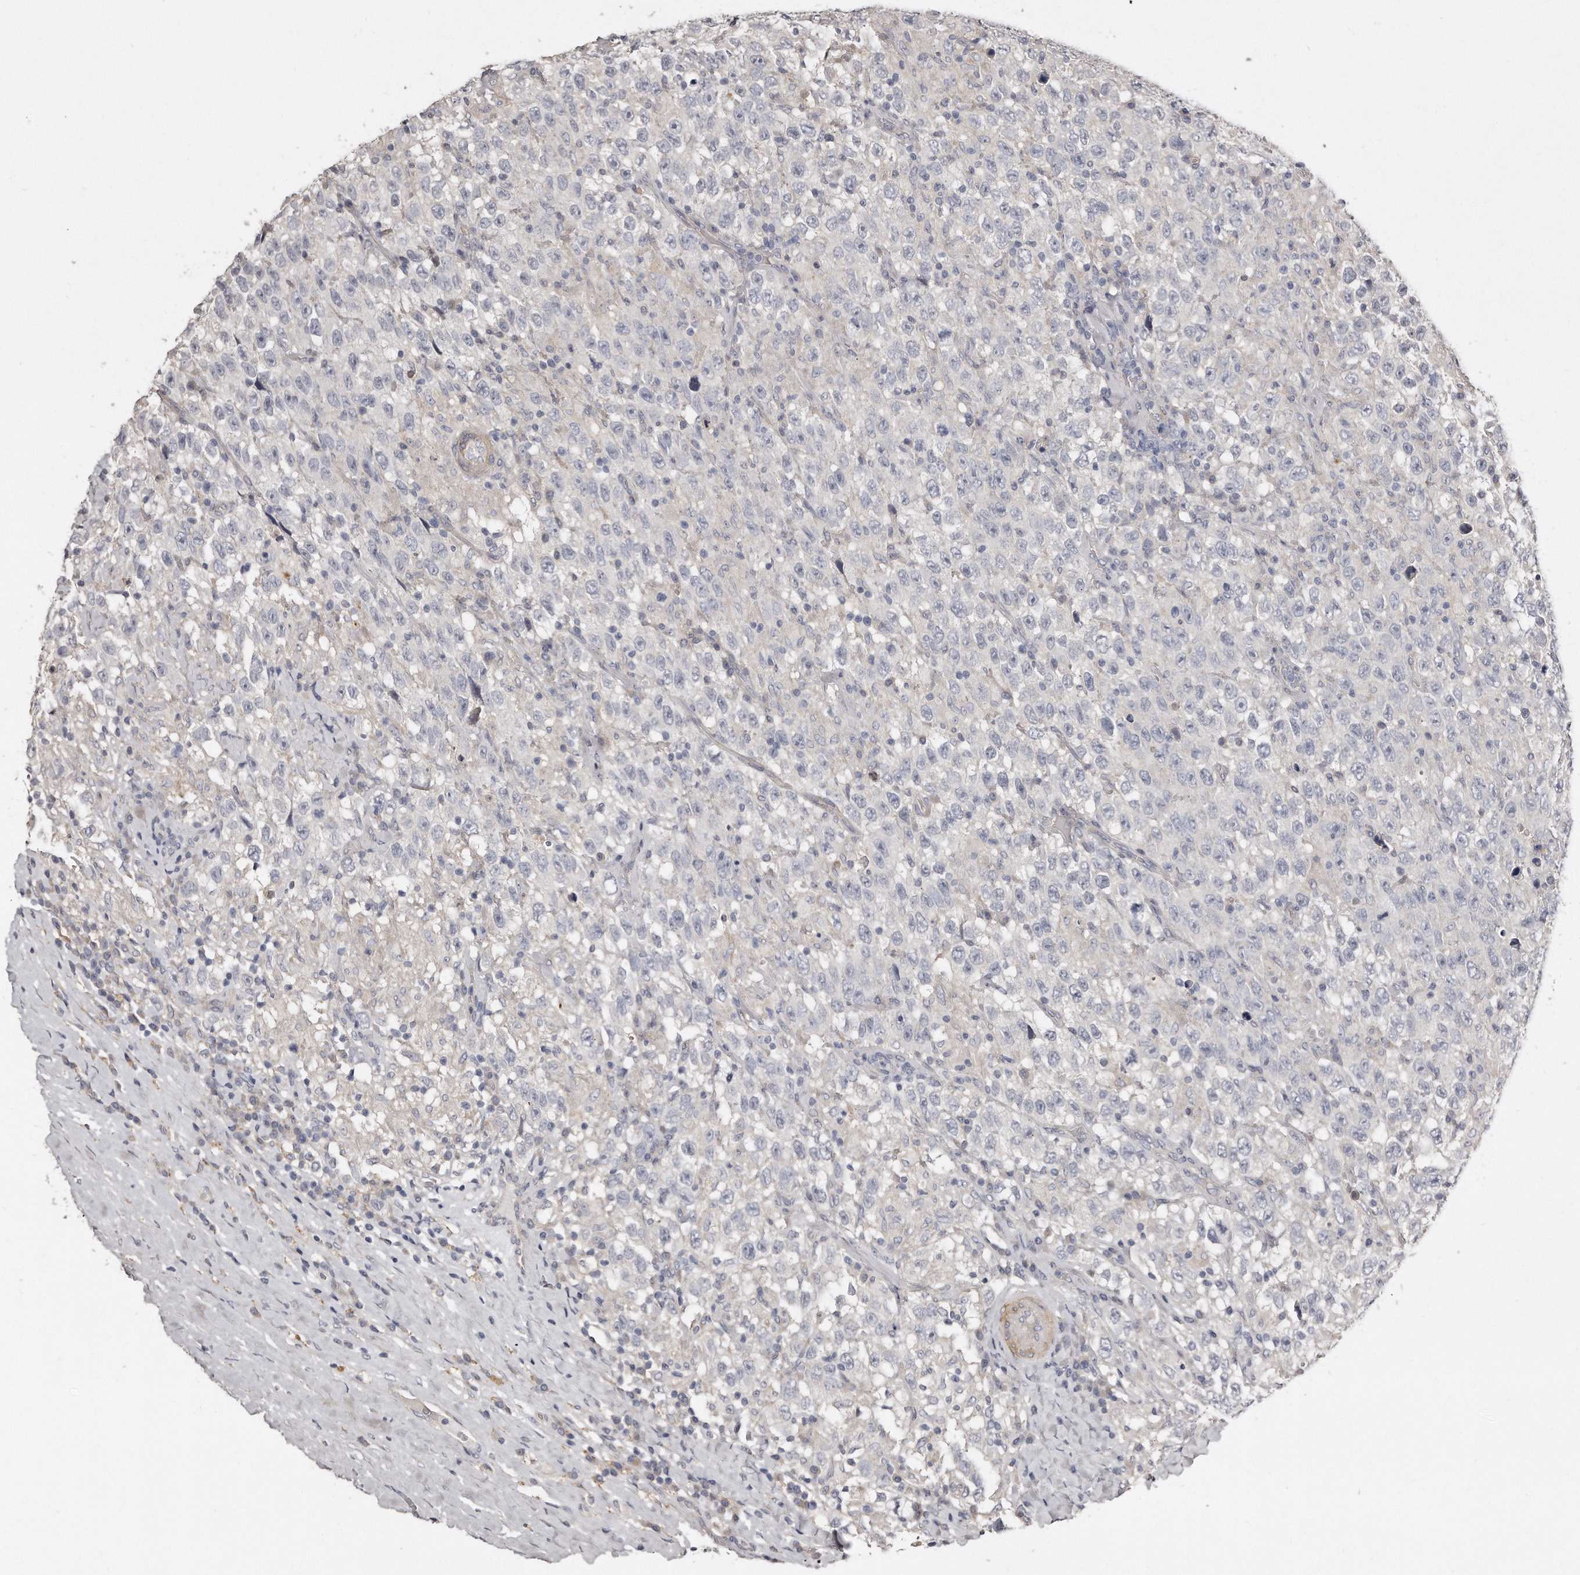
{"staining": {"intensity": "negative", "quantity": "none", "location": "none"}, "tissue": "testis cancer", "cell_type": "Tumor cells", "image_type": "cancer", "snomed": [{"axis": "morphology", "description": "Seminoma, NOS"}, {"axis": "topography", "description": "Testis"}], "caption": "This photomicrograph is of seminoma (testis) stained with immunohistochemistry to label a protein in brown with the nuclei are counter-stained blue. There is no positivity in tumor cells.", "gene": "LMOD1", "patient": {"sex": "male", "age": 41}}